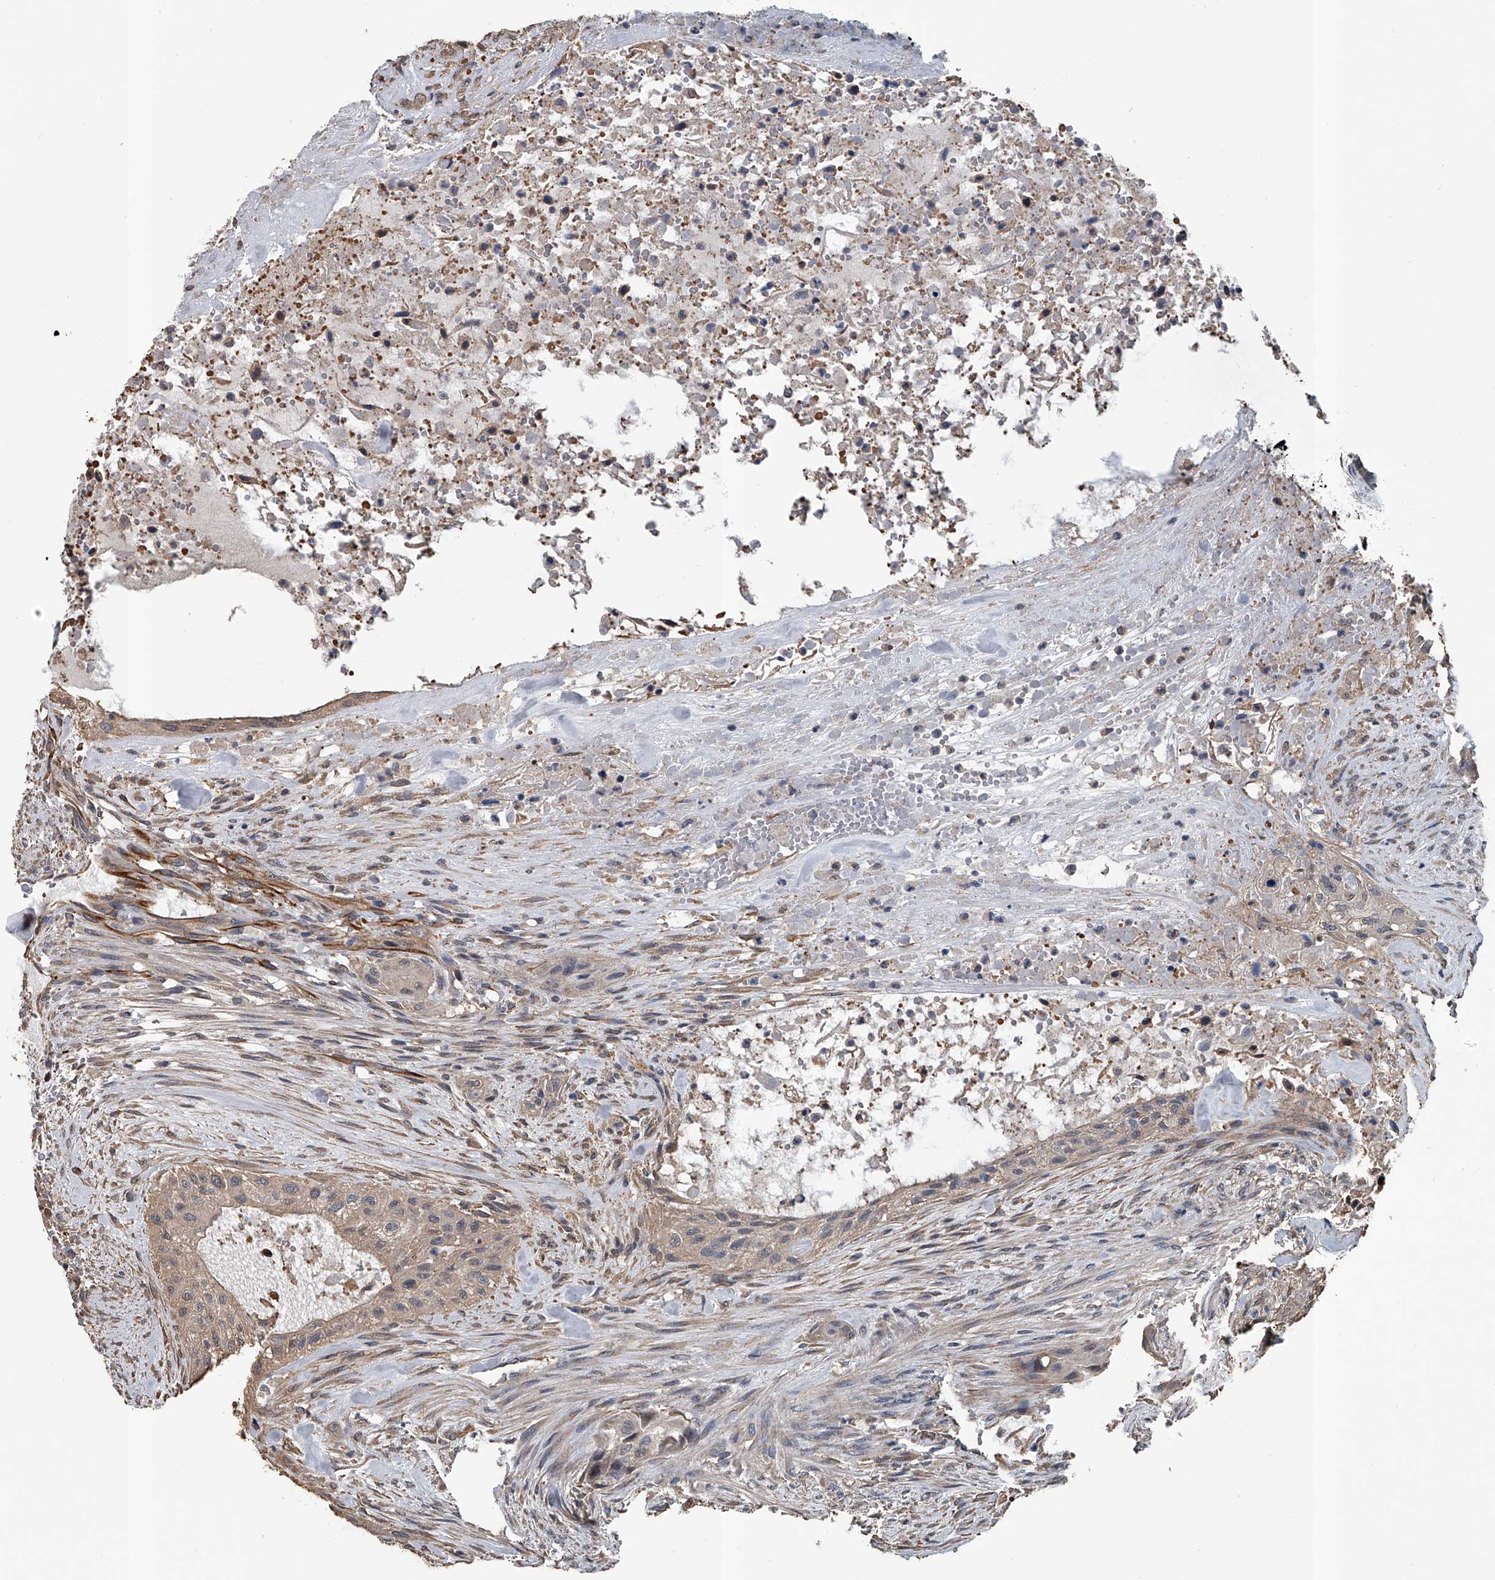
{"staining": {"intensity": "weak", "quantity": "<25%", "location": "cytoplasmic/membranous"}, "tissue": "urothelial cancer", "cell_type": "Tumor cells", "image_type": "cancer", "snomed": [{"axis": "morphology", "description": "Urothelial carcinoma, High grade"}, {"axis": "topography", "description": "Urinary bladder"}], "caption": "Tumor cells are negative for brown protein staining in urothelial carcinoma (high-grade).", "gene": "LDLRAD2", "patient": {"sex": "male", "age": 35}}